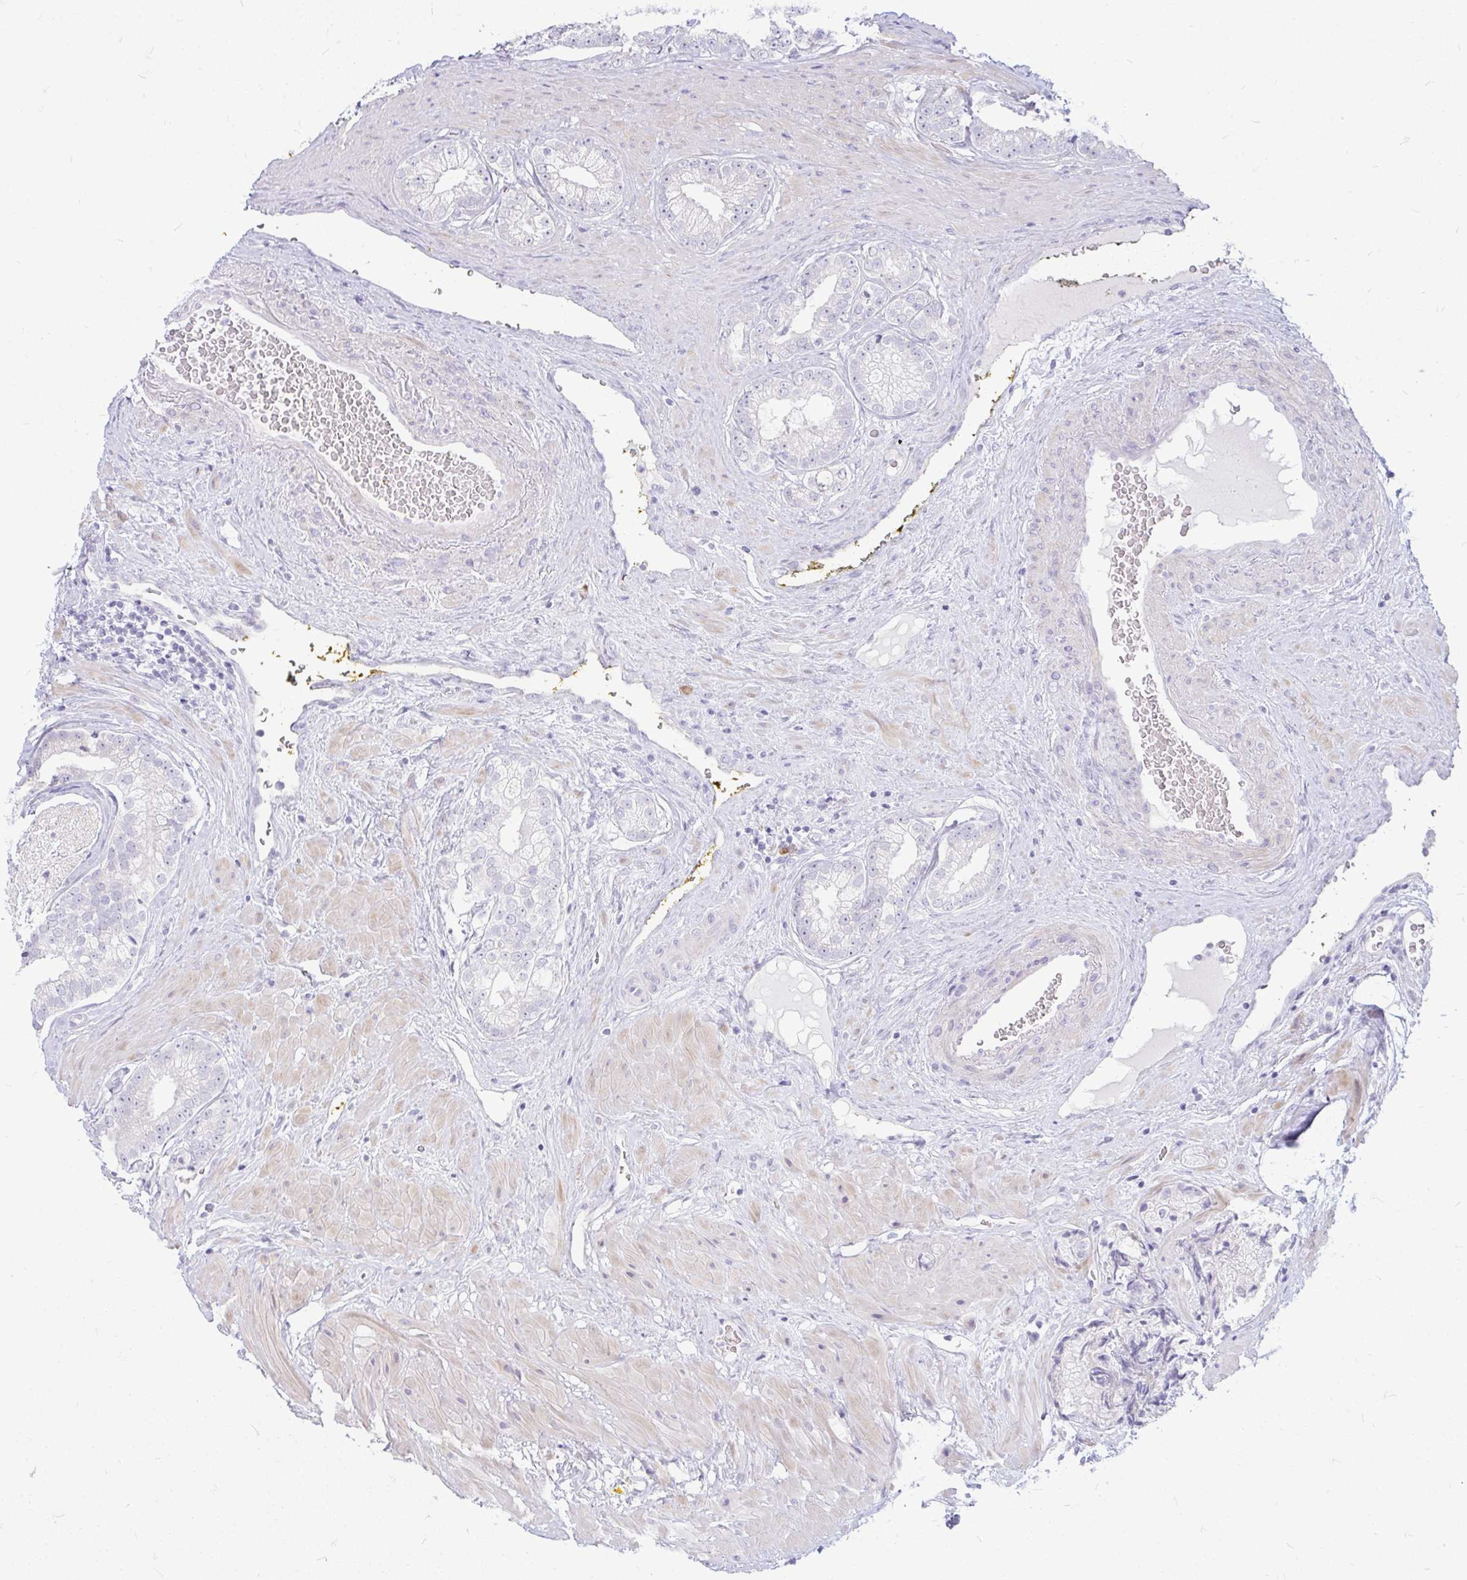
{"staining": {"intensity": "negative", "quantity": "none", "location": "none"}, "tissue": "prostate cancer", "cell_type": "Tumor cells", "image_type": "cancer", "snomed": [{"axis": "morphology", "description": "Adenocarcinoma, Low grade"}, {"axis": "topography", "description": "Prostate"}], "caption": "A high-resolution histopathology image shows immunohistochemistry (IHC) staining of prostate cancer (low-grade adenocarcinoma), which demonstrates no significant staining in tumor cells.", "gene": "TSPEAR", "patient": {"sex": "male", "age": 61}}